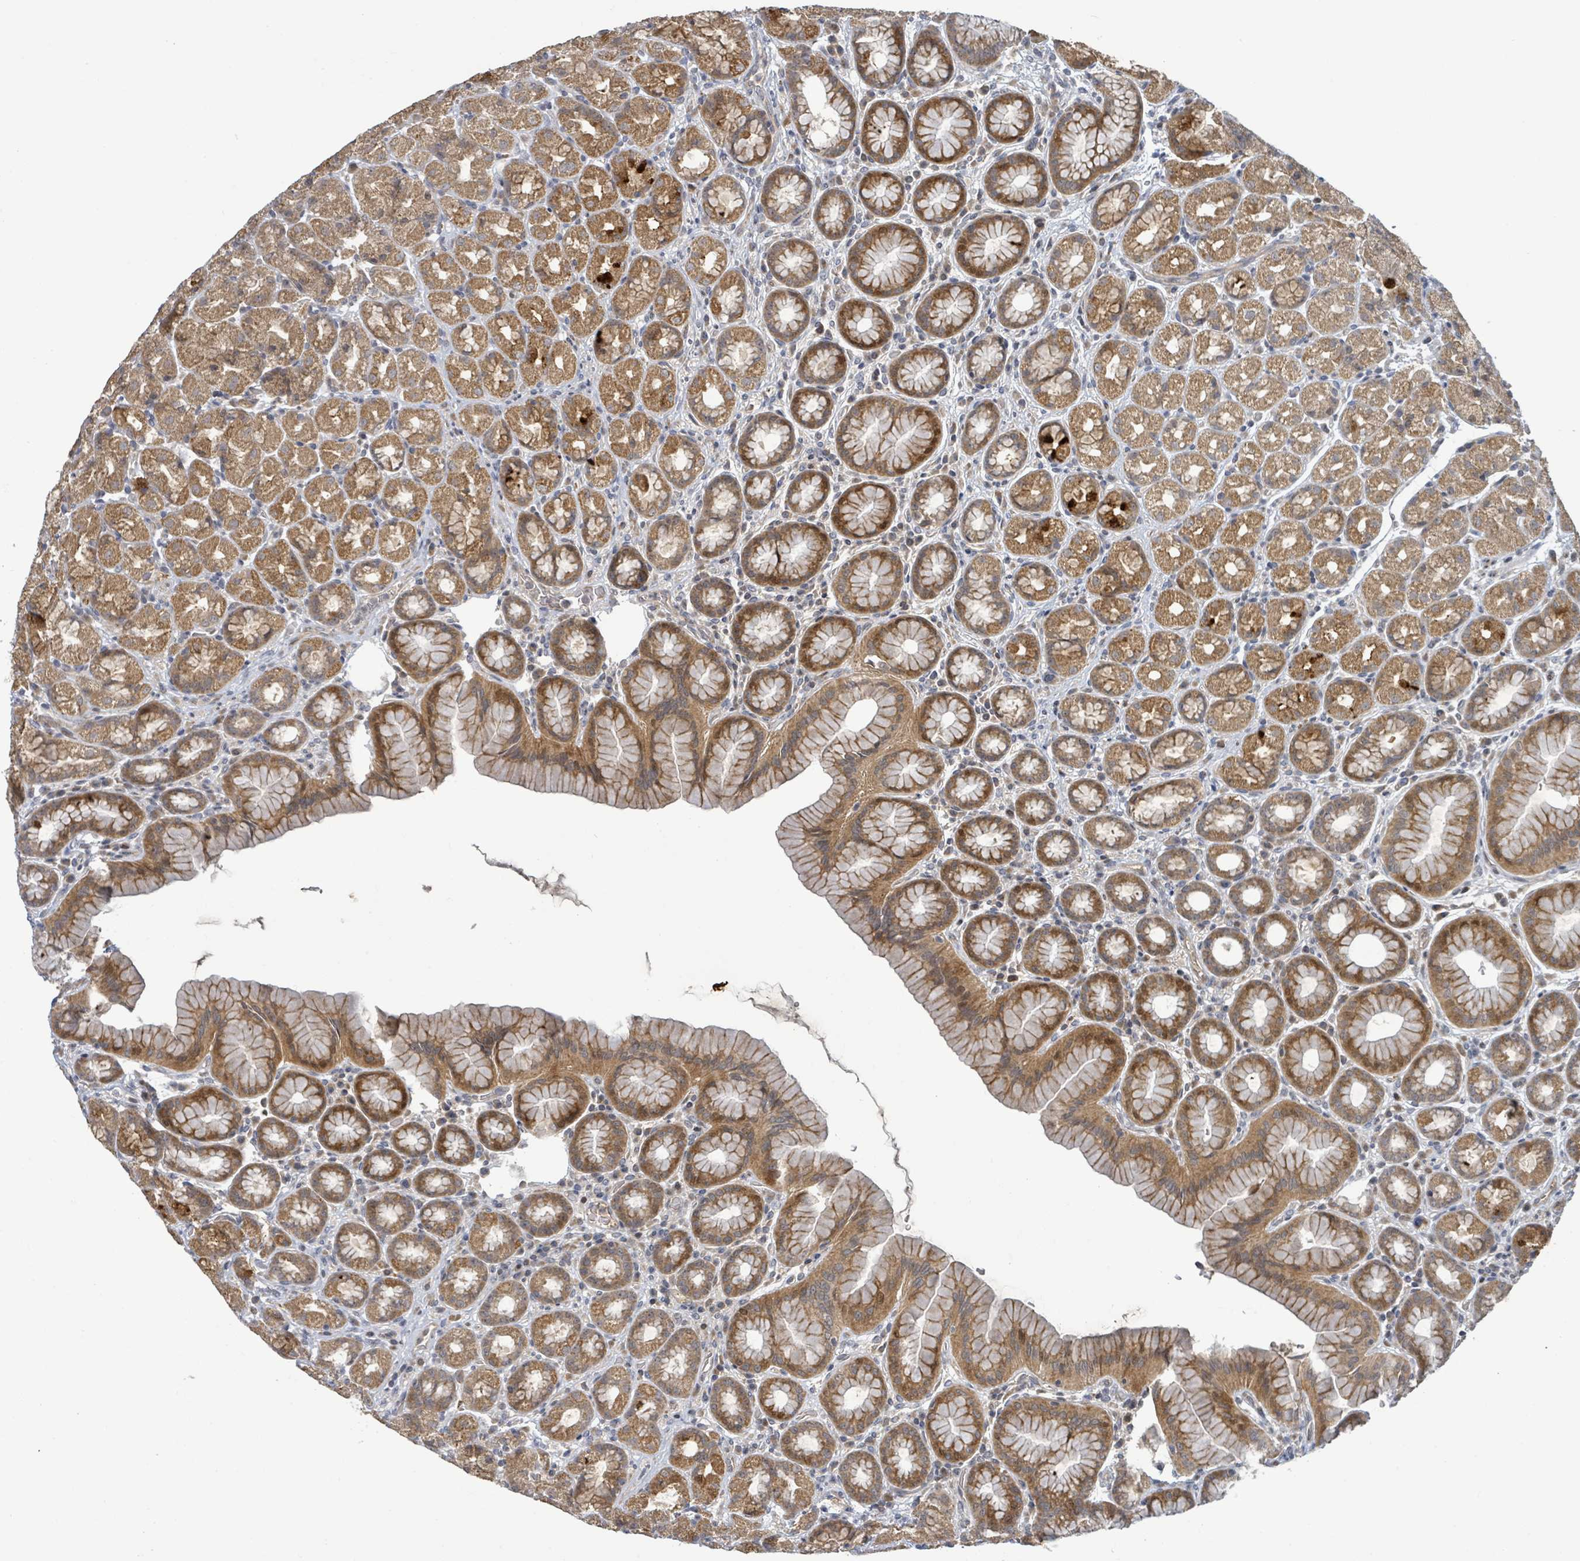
{"staining": {"intensity": "moderate", "quantity": ">75%", "location": "cytoplasmic/membranous,nuclear"}, "tissue": "stomach", "cell_type": "Glandular cells", "image_type": "normal", "snomed": [{"axis": "morphology", "description": "Normal tissue, NOS"}, {"axis": "topography", "description": "Stomach, upper"}, {"axis": "topography", "description": "Stomach"}], "caption": "A brown stain labels moderate cytoplasmic/membranous,nuclear expression of a protein in glandular cells of unremarkable human stomach. The staining is performed using DAB (3,3'-diaminobenzidine) brown chromogen to label protein expression. The nuclei are counter-stained blue using hematoxylin.", "gene": "ITGA11", "patient": {"sex": "male", "age": 68}}